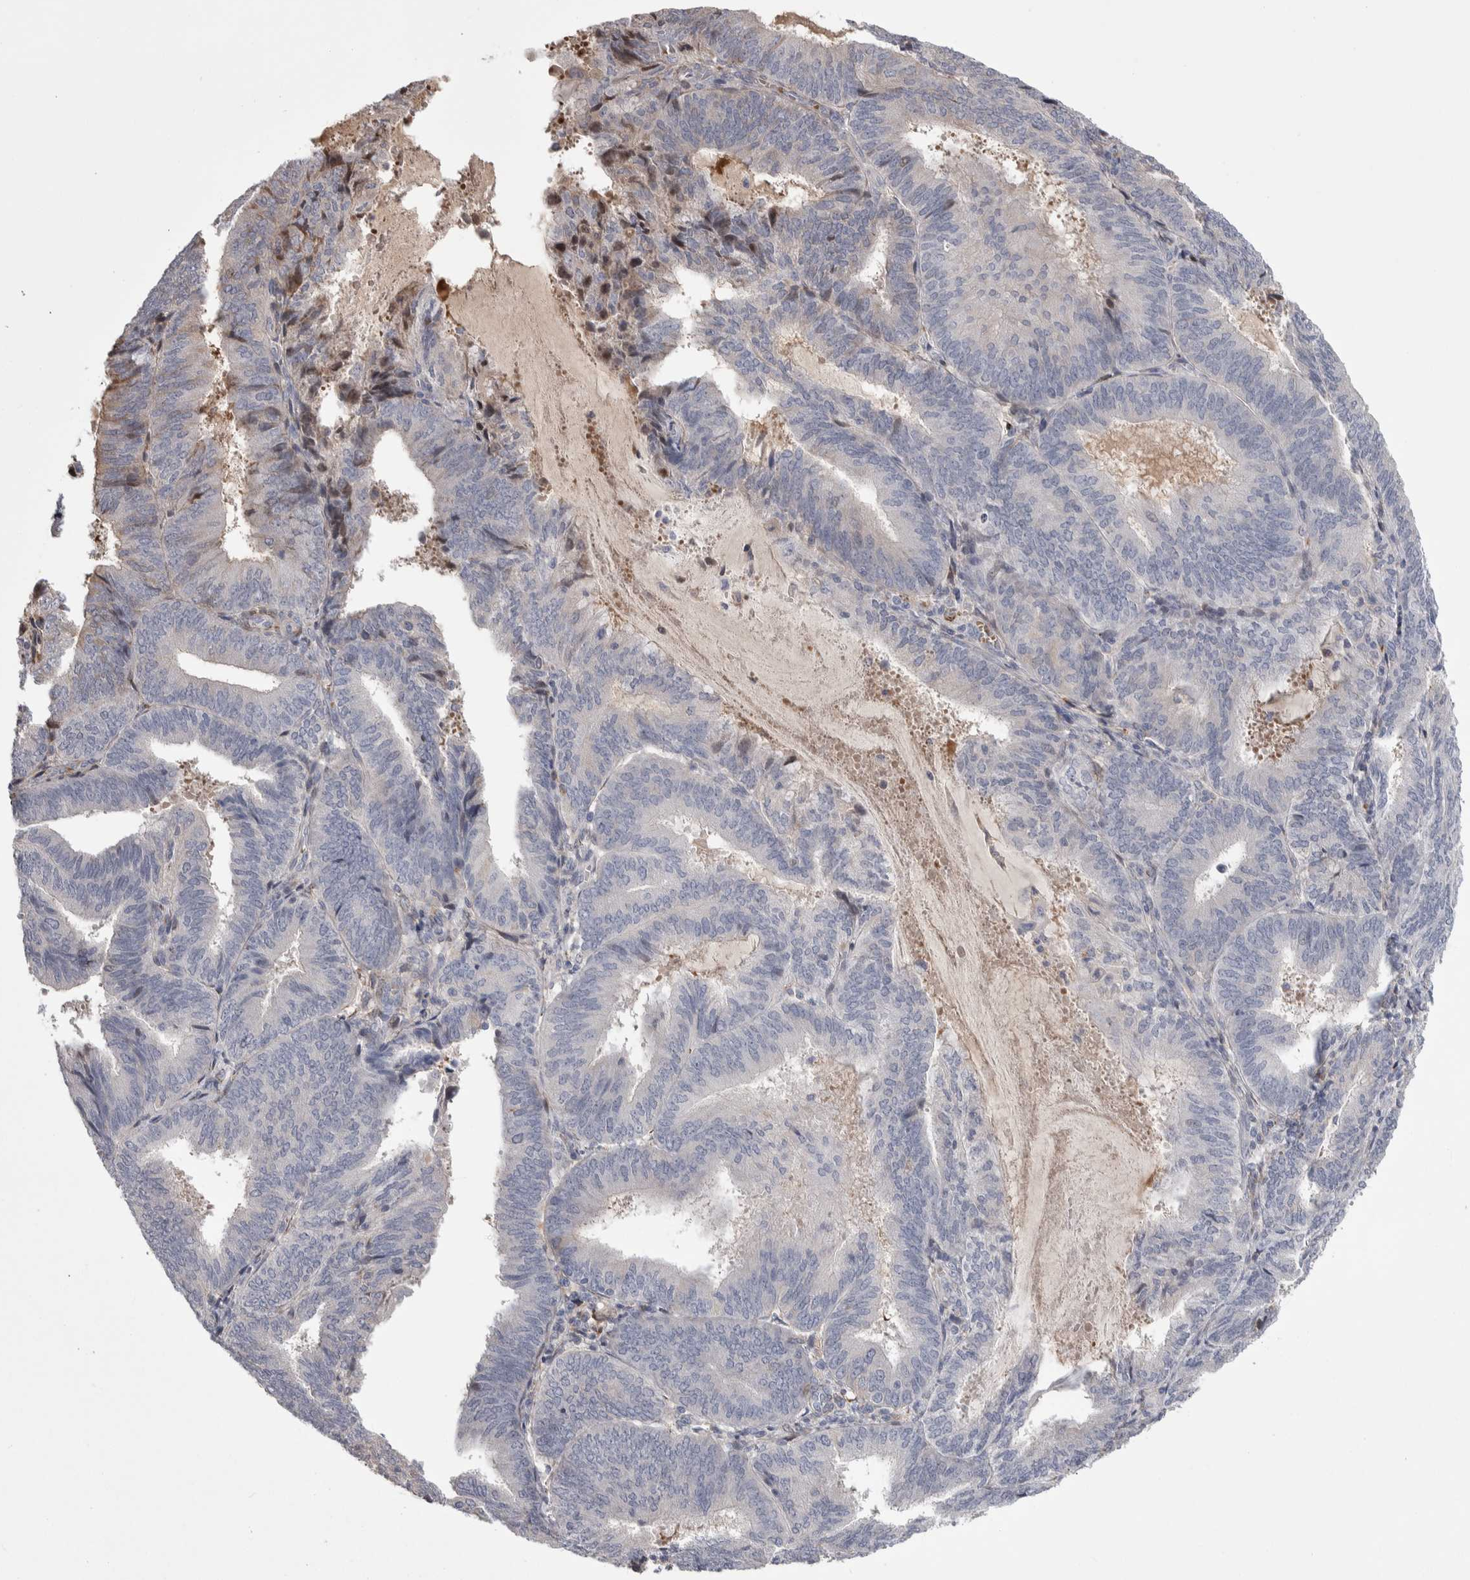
{"staining": {"intensity": "negative", "quantity": "none", "location": "none"}, "tissue": "endometrial cancer", "cell_type": "Tumor cells", "image_type": "cancer", "snomed": [{"axis": "morphology", "description": "Adenocarcinoma, NOS"}, {"axis": "topography", "description": "Endometrium"}], "caption": "Tumor cells show no significant positivity in endometrial adenocarcinoma.", "gene": "PSMG3", "patient": {"sex": "female", "age": 81}}